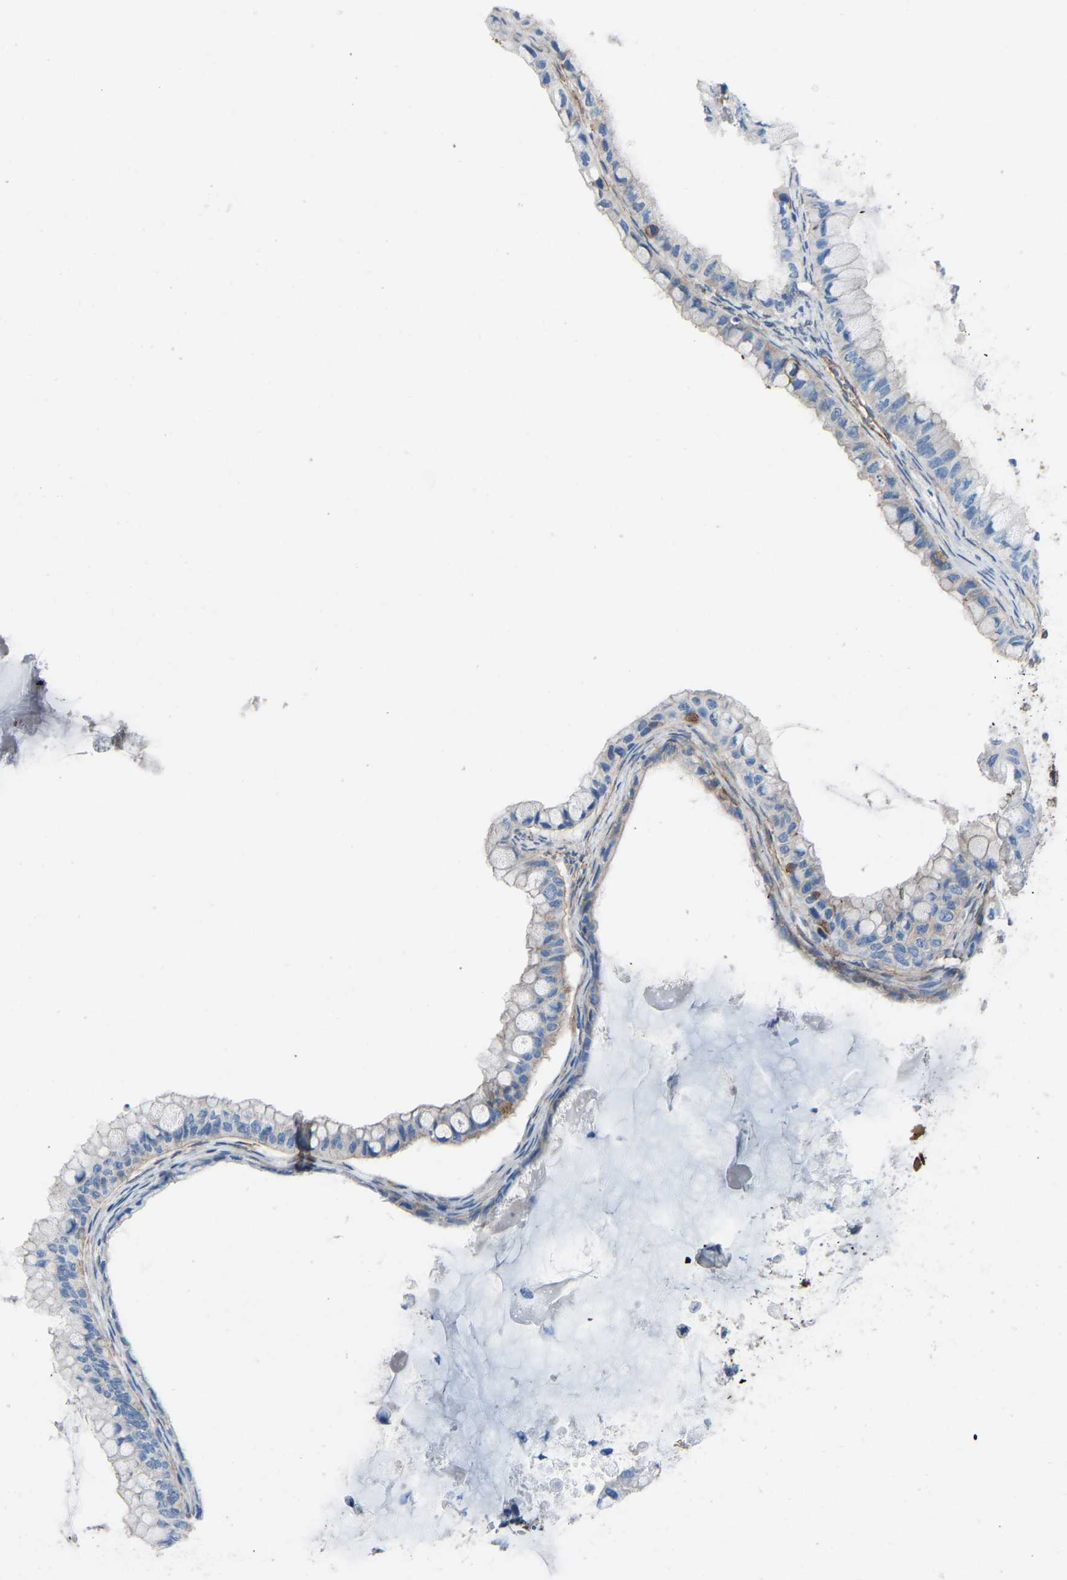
{"staining": {"intensity": "negative", "quantity": "none", "location": "none"}, "tissue": "ovarian cancer", "cell_type": "Tumor cells", "image_type": "cancer", "snomed": [{"axis": "morphology", "description": "Cystadenocarcinoma, mucinous, NOS"}, {"axis": "topography", "description": "Ovary"}], "caption": "Histopathology image shows no significant protein staining in tumor cells of ovarian cancer.", "gene": "MYH10", "patient": {"sex": "female", "age": 80}}